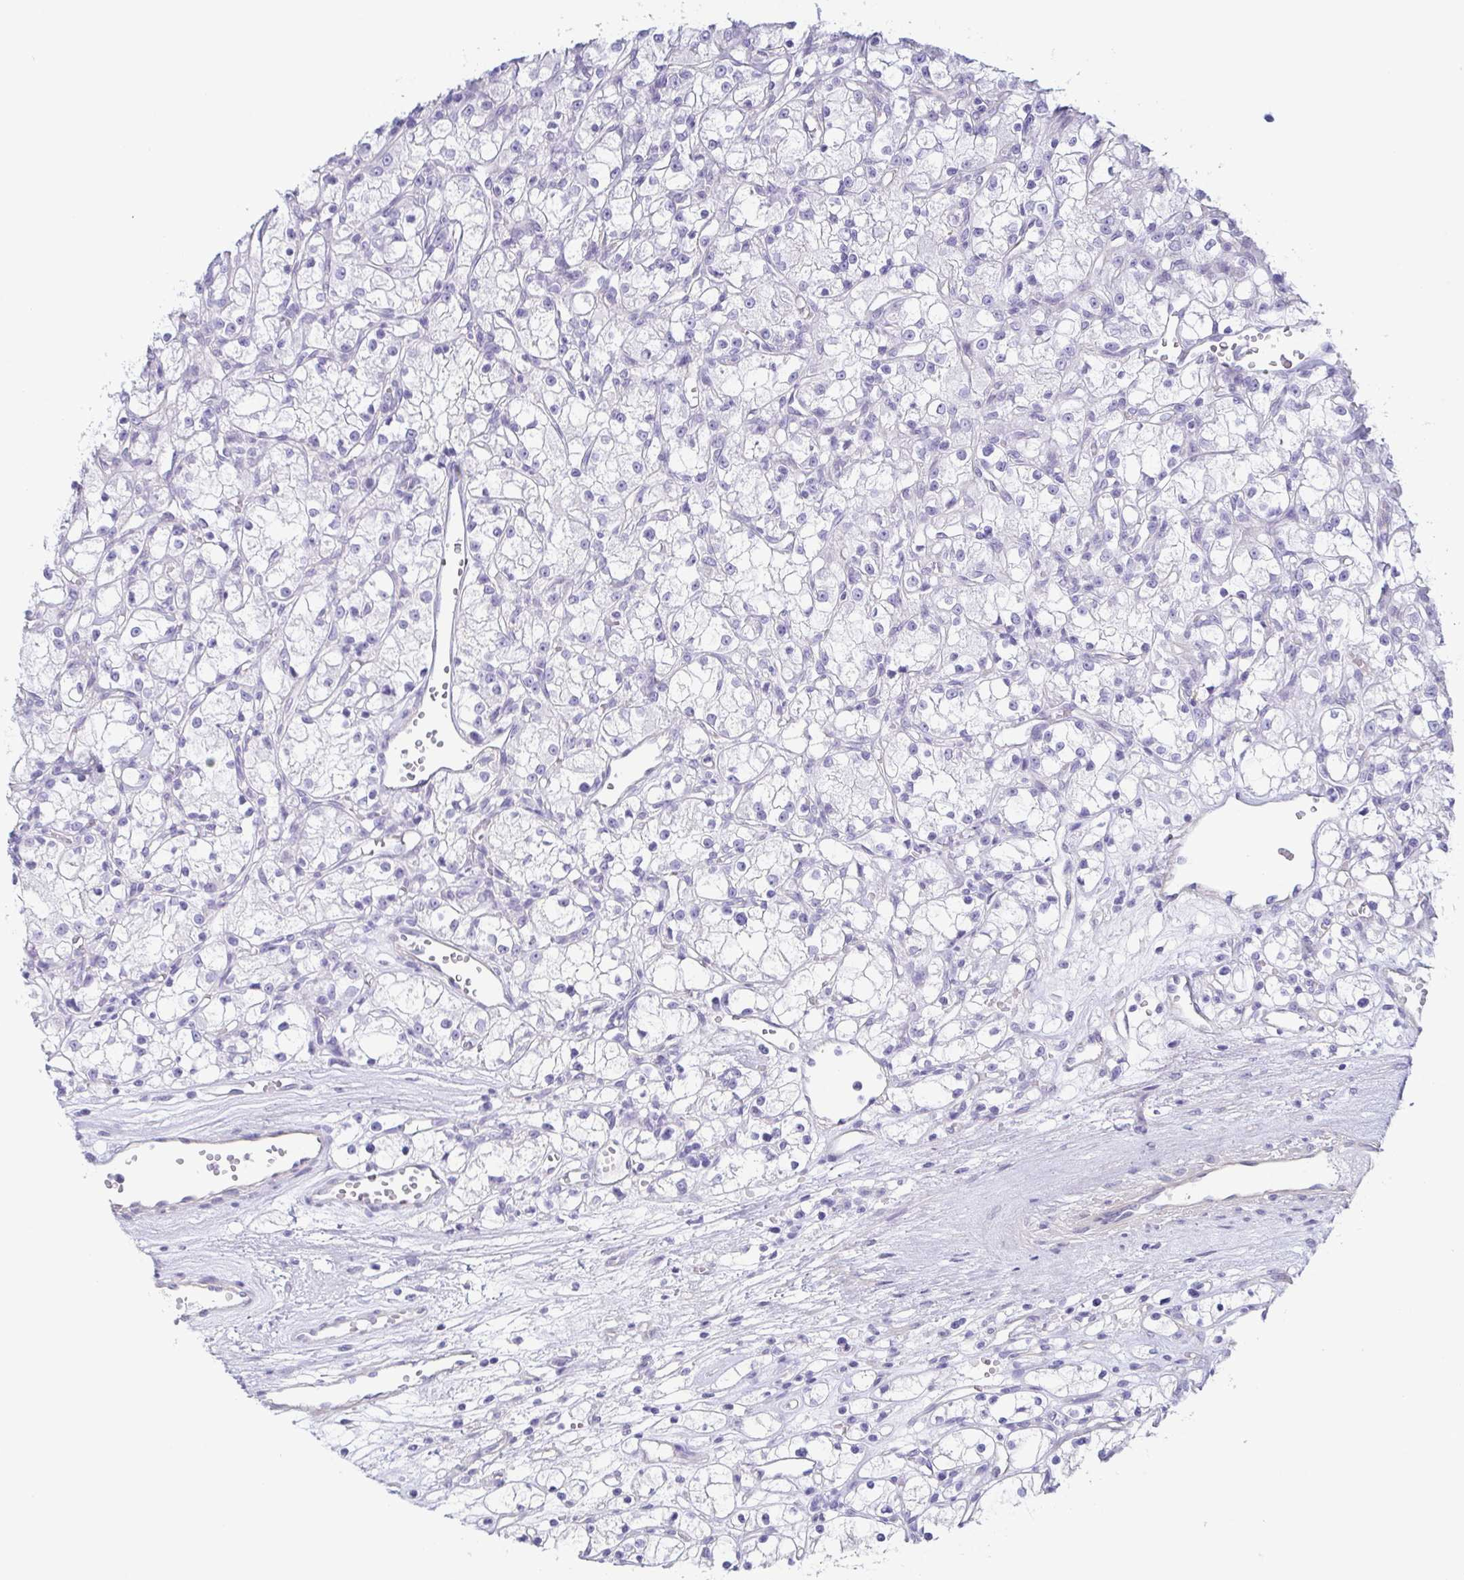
{"staining": {"intensity": "negative", "quantity": "none", "location": "none"}, "tissue": "renal cancer", "cell_type": "Tumor cells", "image_type": "cancer", "snomed": [{"axis": "morphology", "description": "Adenocarcinoma, NOS"}, {"axis": "topography", "description": "Kidney"}], "caption": "IHC histopathology image of human renal cancer (adenocarcinoma) stained for a protein (brown), which displays no staining in tumor cells. (Stains: DAB IHC with hematoxylin counter stain, Microscopy: brightfield microscopy at high magnification).", "gene": "PRR4", "patient": {"sex": "female", "age": 59}}